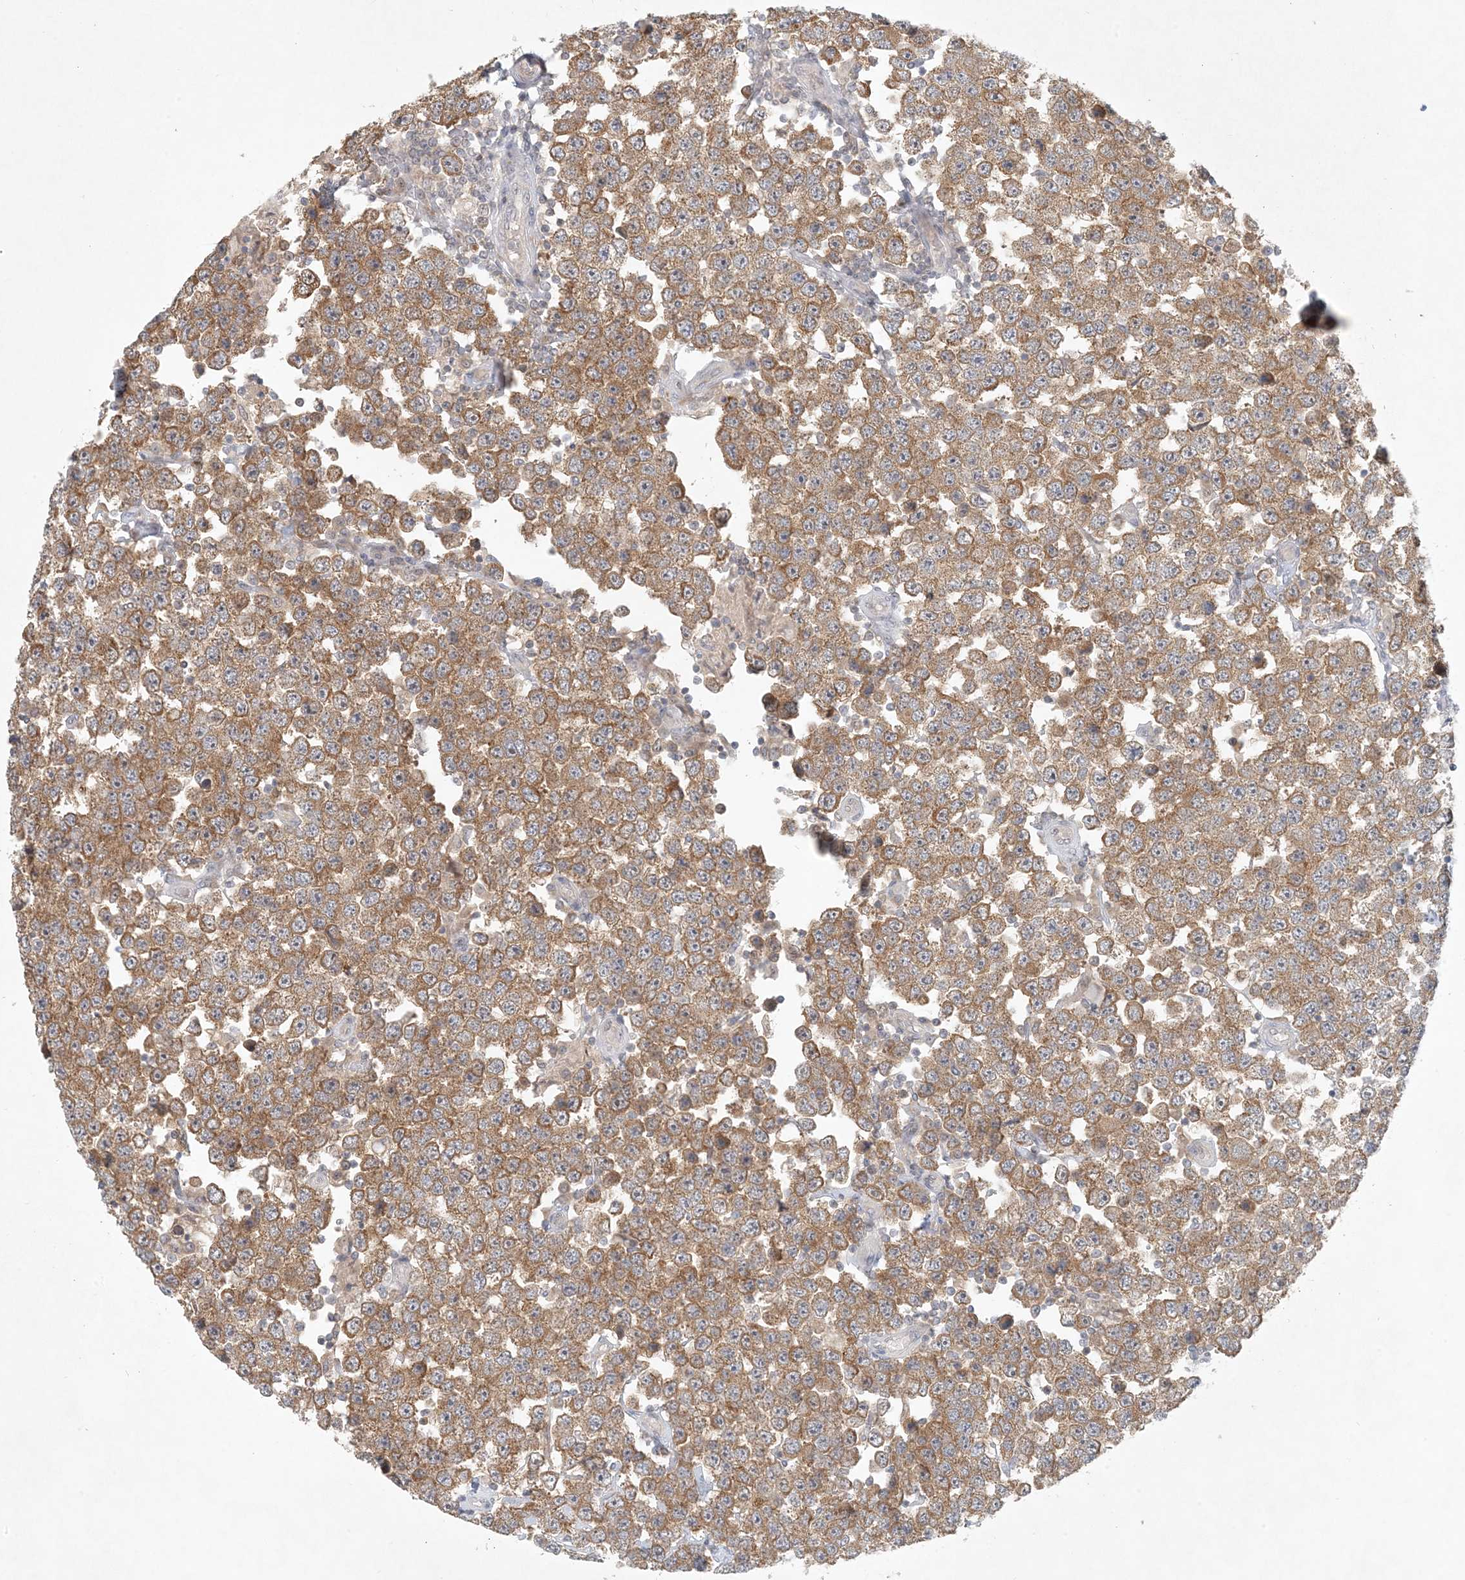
{"staining": {"intensity": "moderate", "quantity": ">75%", "location": "cytoplasmic/membranous"}, "tissue": "testis cancer", "cell_type": "Tumor cells", "image_type": "cancer", "snomed": [{"axis": "morphology", "description": "Seminoma, NOS"}, {"axis": "topography", "description": "Testis"}], "caption": "An image showing moderate cytoplasmic/membranous expression in approximately >75% of tumor cells in testis cancer (seminoma), as visualized by brown immunohistochemical staining.", "gene": "OBI1", "patient": {"sex": "male", "age": 28}}